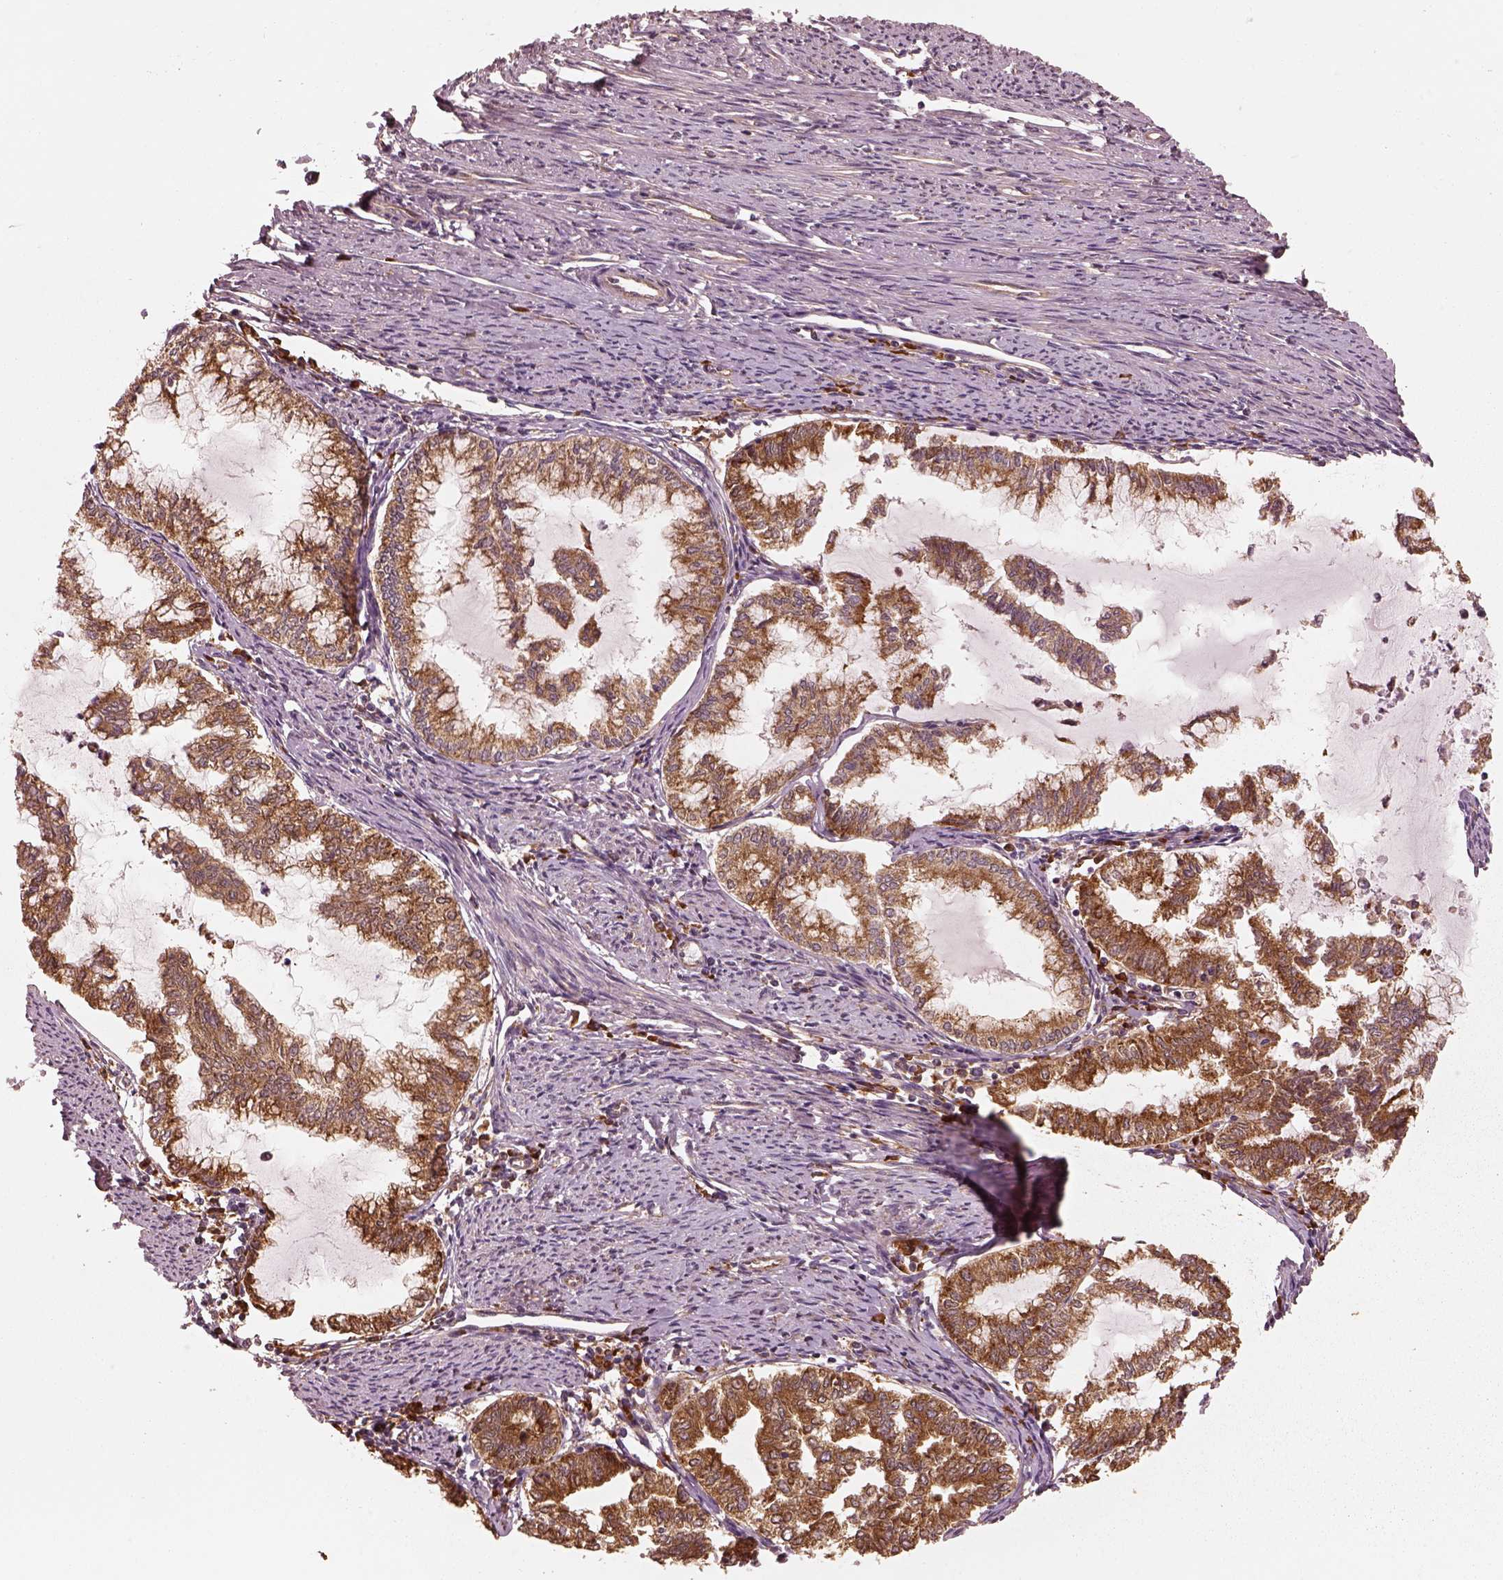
{"staining": {"intensity": "moderate", "quantity": ">75%", "location": "cytoplasmic/membranous"}, "tissue": "endometrial cancer", "cell_type": "Tumor cells", "image_type": "cancer", "snomed": [{"axis": "morphology", "description": "Adenocarcinoma, NOS"}, {"axis": "topography", "description": "Endometrium"}], "caption": "Tumor cells reveal moderate cytoplasmic/membranous expression in approximately >75% of cells in adenocarcinoma (endometrial).", "gene": "RPS5", "patient": {"sex": "female", "age": 79}}